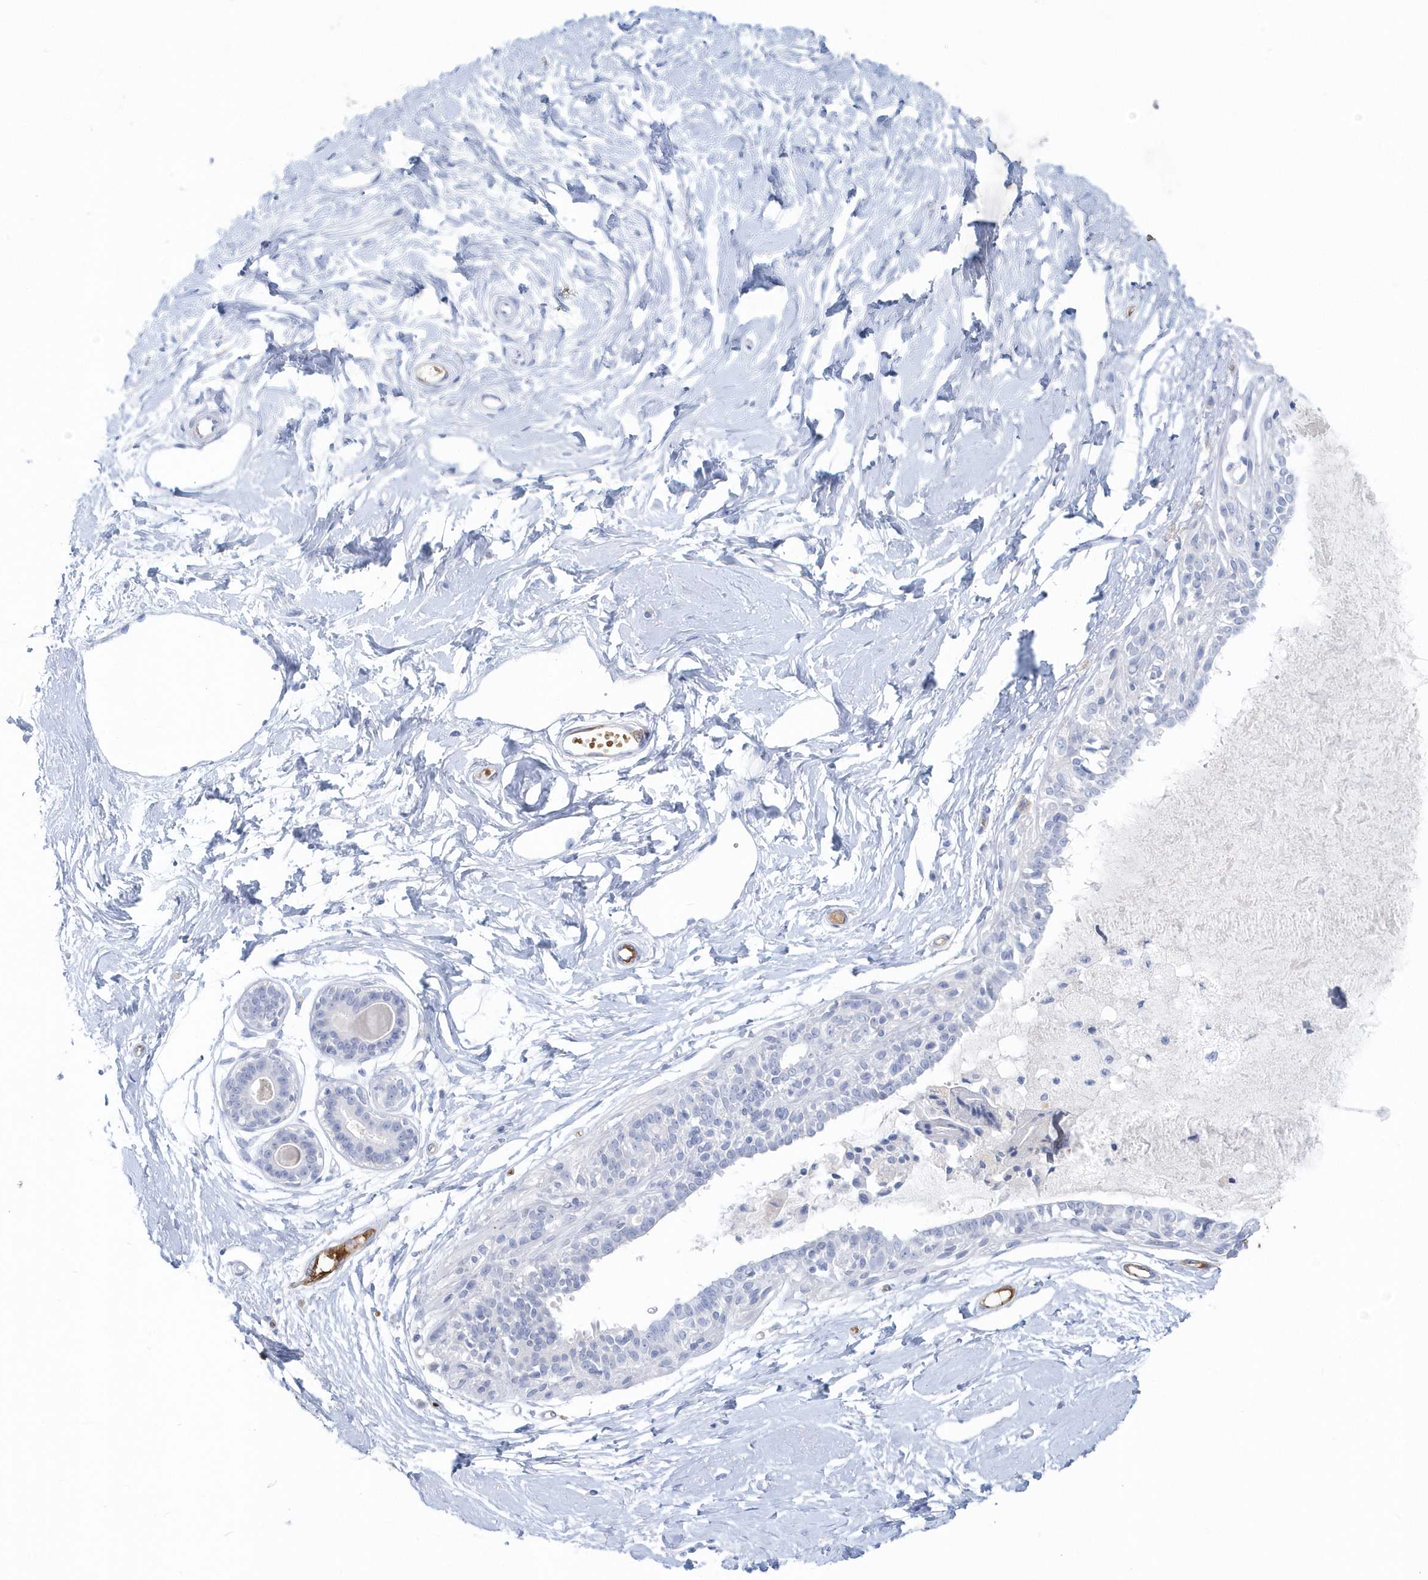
{"staining": {"intensity": "negative", "quantity": "none", "location": "none"}, "tissue": "breast", "cell_type": "Adipocytes", "image_type": "normal", "snomed": [{"axis": "morphology", "description": "Normal tissue, NOS"}, {"axis": "topography", "description": "Breast"}], "caption": "Immunohistochemistry (IHC) of benign breast displays no expression in adipocytes.", "gene": "HBA2", "patient": {"sex": "female", "age": 45}}